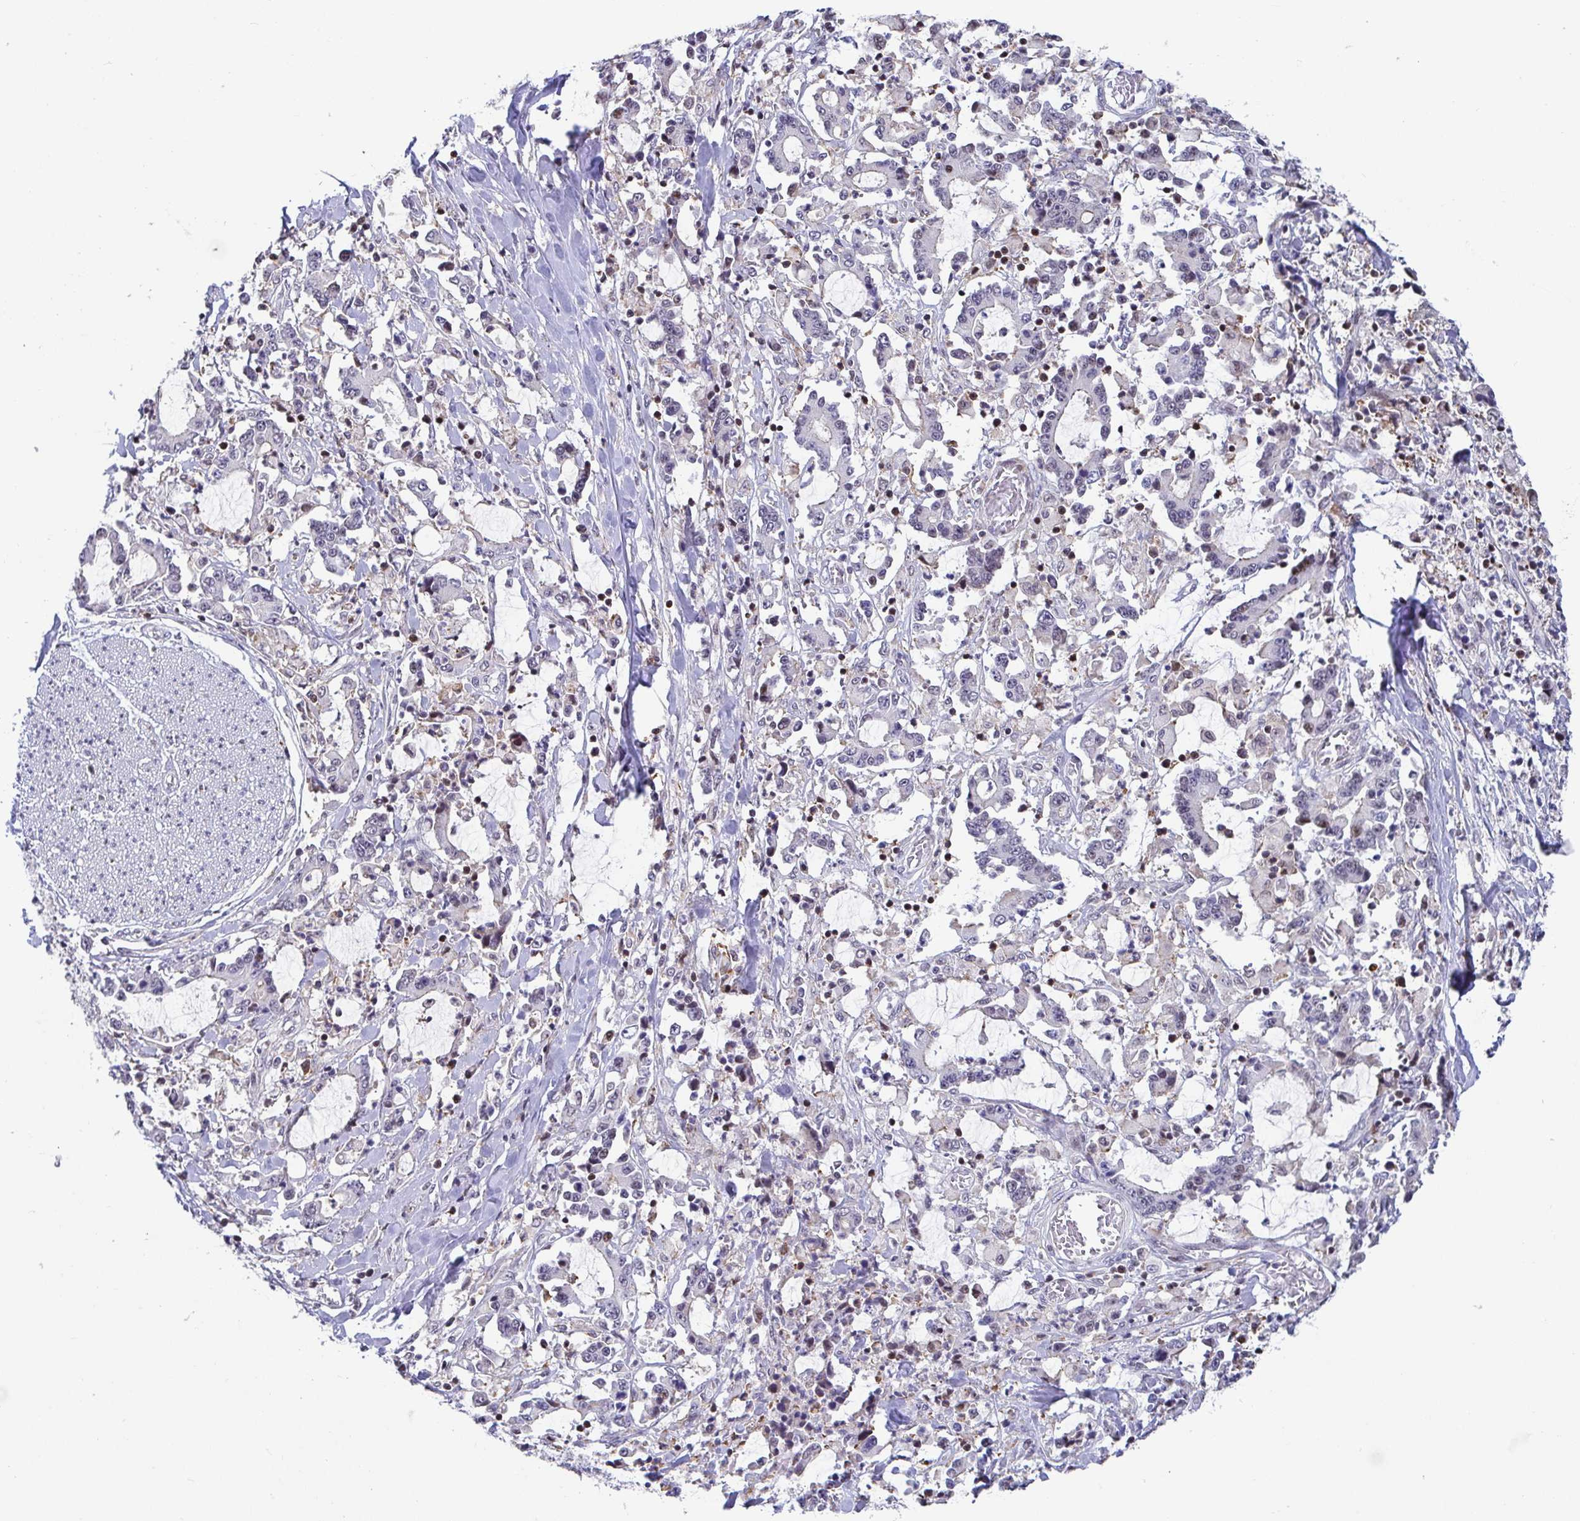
{"staining": {"intensity": "negative", "quantity": "none", "location": "none"}, "tissue": "stomach cancer", "cell_type": "Tumor cells", "image_type": "cancer", "snomed": [{"axis": "morphology", "description": "Adenocarcinoma, NOS"}, {"axis": "topography", "description": "Stomach, upper"}], "caption": "An IHC photomicrograph of stomach cancer (adenocarcinoma) is shown. There is no staining in tumor cells of stomach cancer (adenocarcinoma). The staining is performed using DAB brown chromogen with nuclei counter-stained in using hematoxylin.", "gene": "WDR72", "patient": {"sex": "male", "age": 68}}